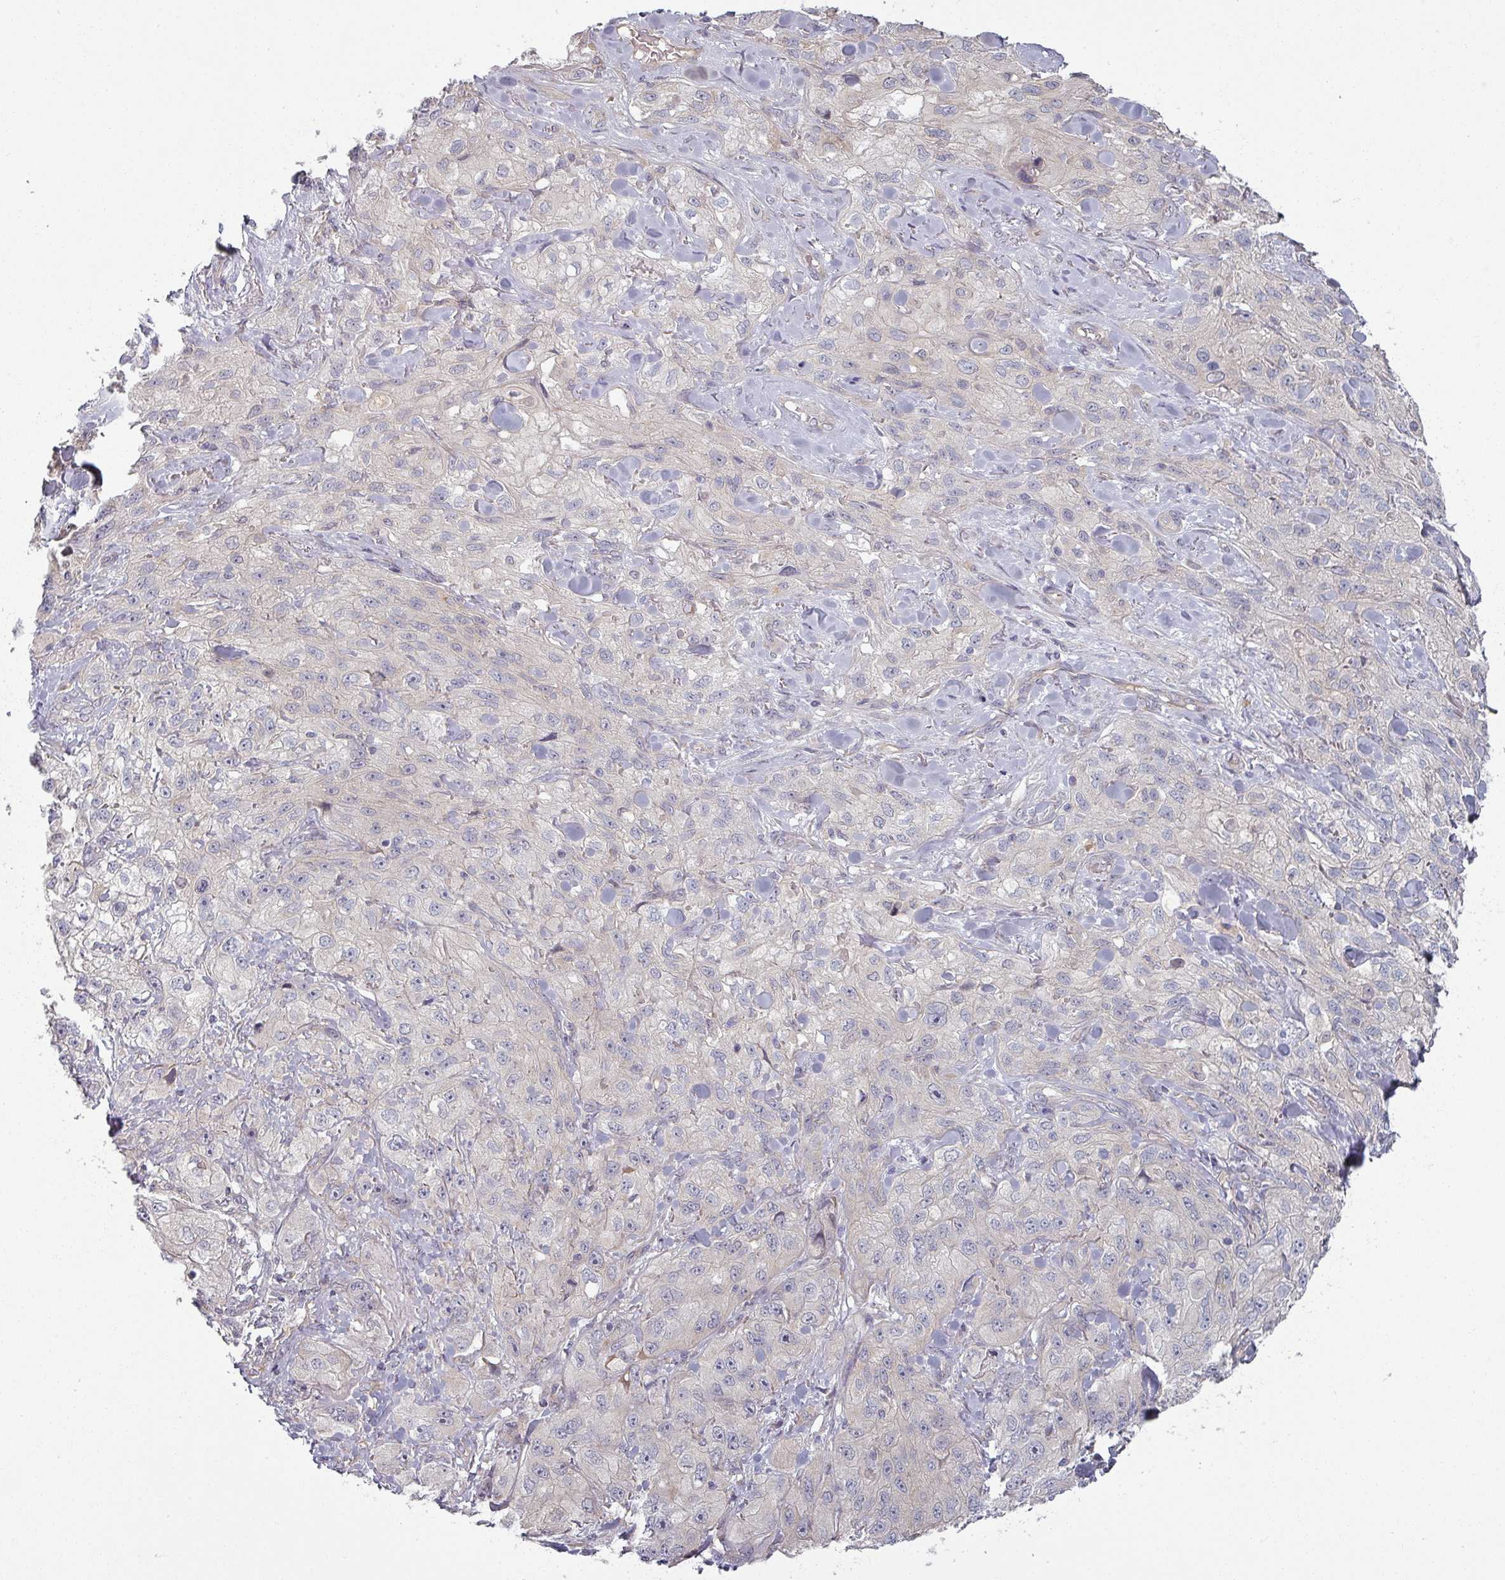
{"staining": {"intensity": "negative", "quantity": "none", "location": "none"}, "tissue": "skin cancer", "cell_type": "Tumor cells", "image_type": "cancer", "snomed": [{"axis": "morphology", "description": "Squamous cell carcinoma, NOS"}, {"axis": "topography", "description": "Skin"}, {"axis": "topography", "description": "Vulva"}], "caption": "Immunohistochemistry micrograph of neoplastic tissue: human skin cancer (squamous cell carcinoma) stained with DAB (3,3'-diaminobenzidine) displays no significant protein expression in tumor cells.", "gene": "PLEKHJ1", "patient": {"sex": "female", "age": 86}}